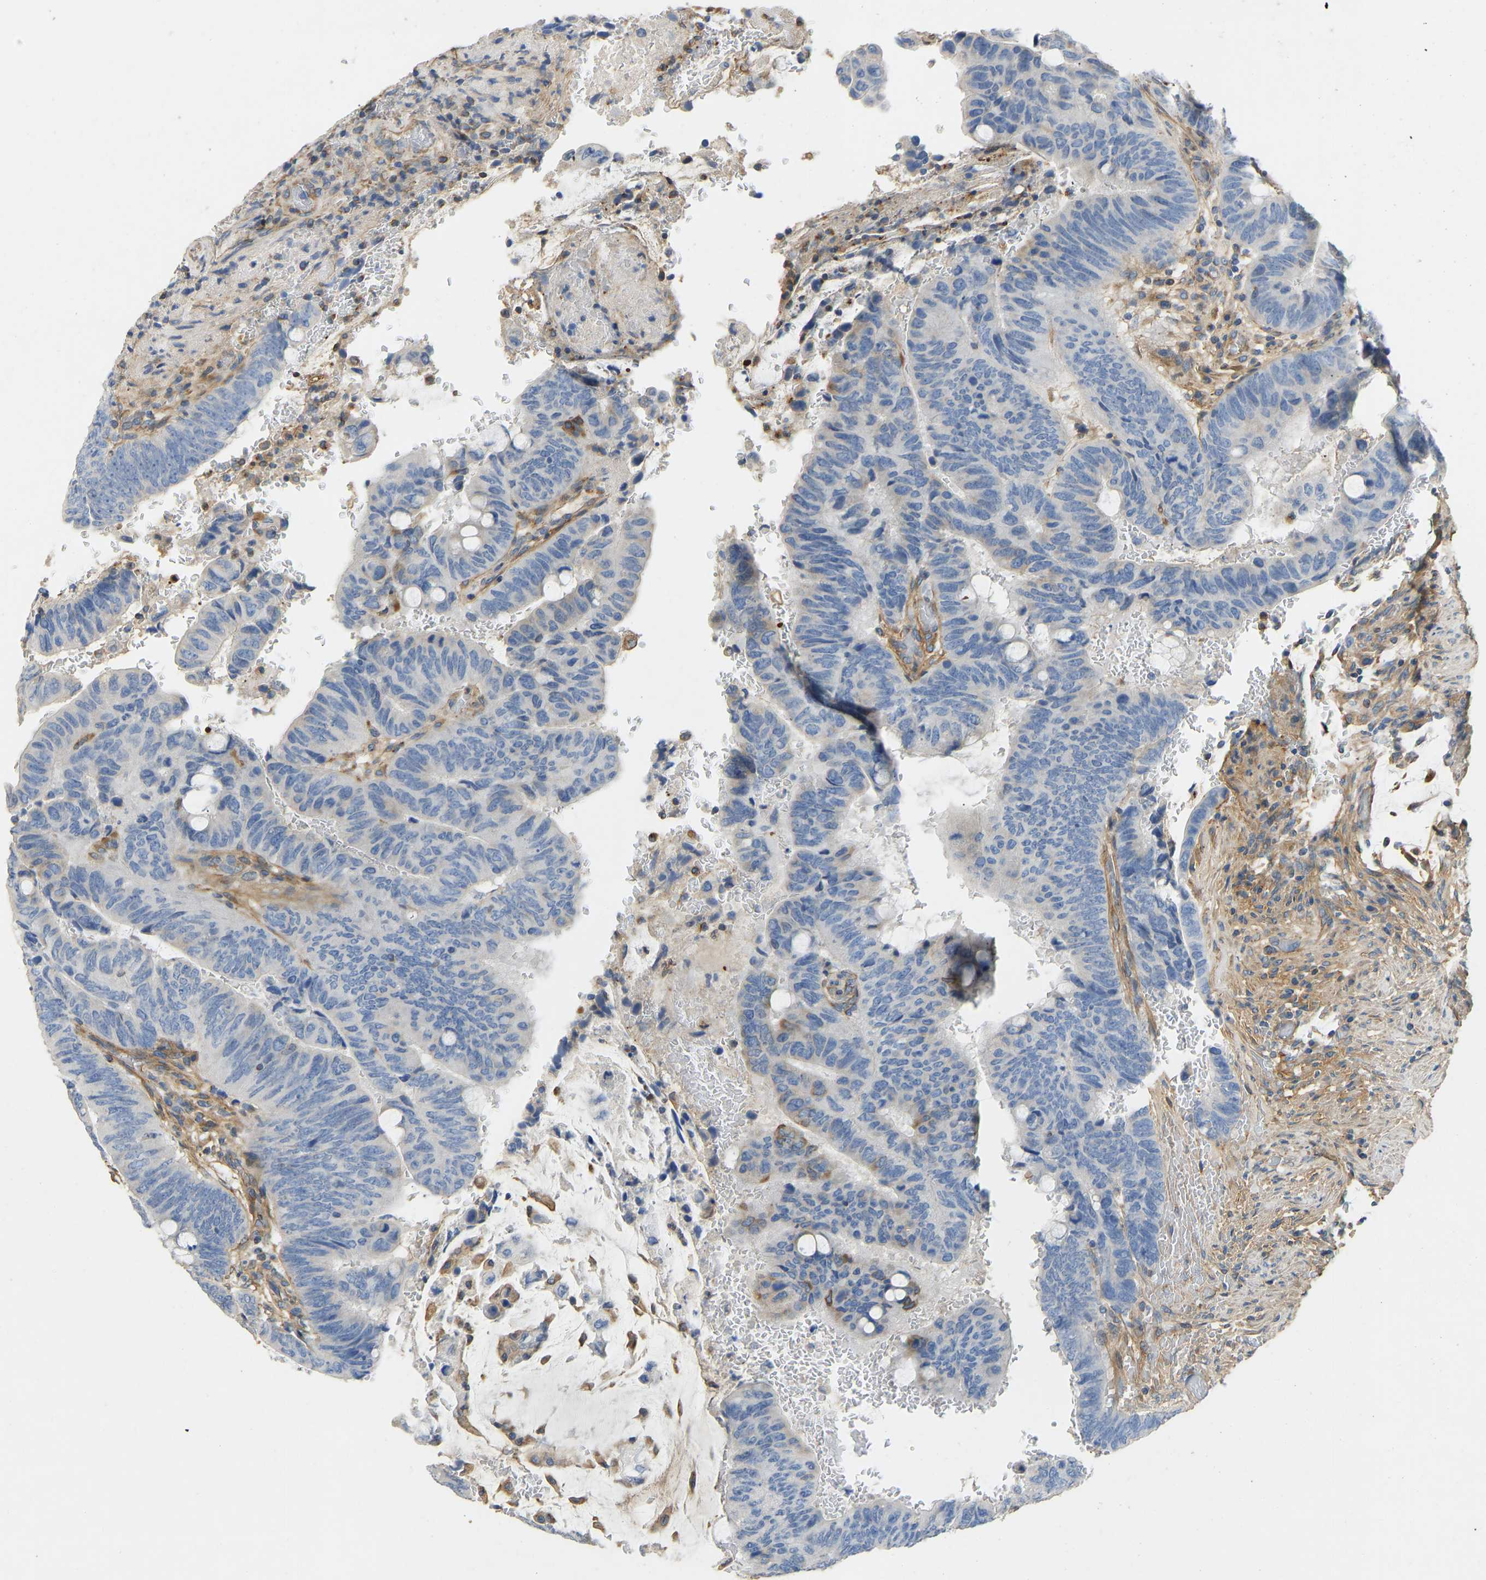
{"staining": {"intensity": "negative", "quantity": "none", "location": "none"}, "tissue": "colorectal cancer", "cell_type": "Tumor cells", "image_type": "cancer", "snomed": [{"axis": "morphology", "description": "Normal tissue, NOS"}, {"axis": "morphology", "description": "Adenocarcinoma, NOS"}, {"axis": "topography", "description": "Rectum"}], "caption": "A photomicrograph of human colorectal cancer is negative for staining in tumor cells.", "gene": "TECTA", "patient": {"sex": "male", "age": 92}}